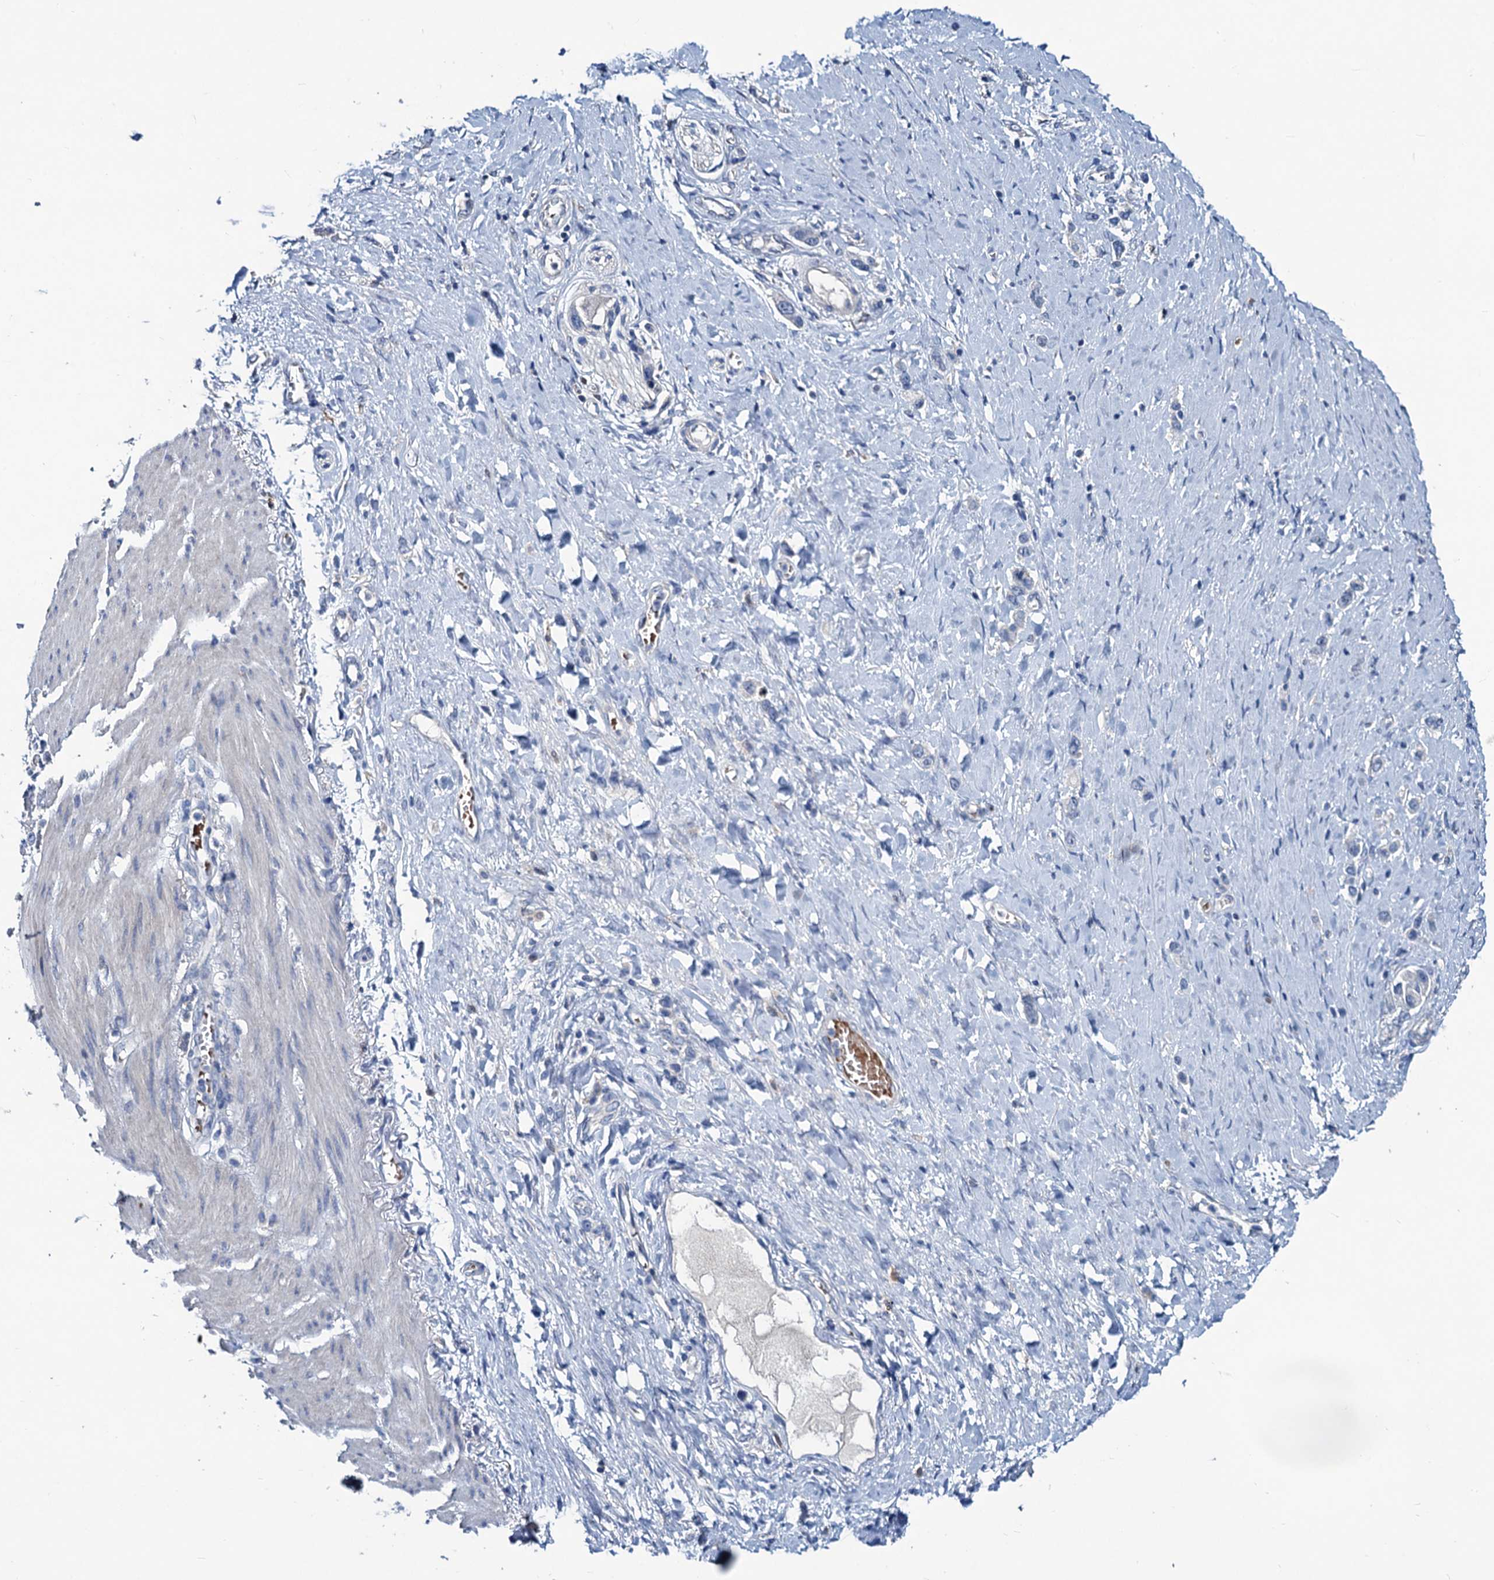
{"staining": {"intensity": "negative", "quantity": "none", "location": "none"}, "tissue": "stomach cancer", "cell_type": "Tumor cells", "image_type": "cancer", "snomed": [{"axis": "morphology", "description": "Adenocarcinoma, NOS"}, {"axis": "topography", "description": "Stomach"}], "caption": "This is an IHC image of human stomach cancer. There is no staining in tumor cells.", "gene": "RTKN2", "patient": {"sex": "female", "age": 65}}